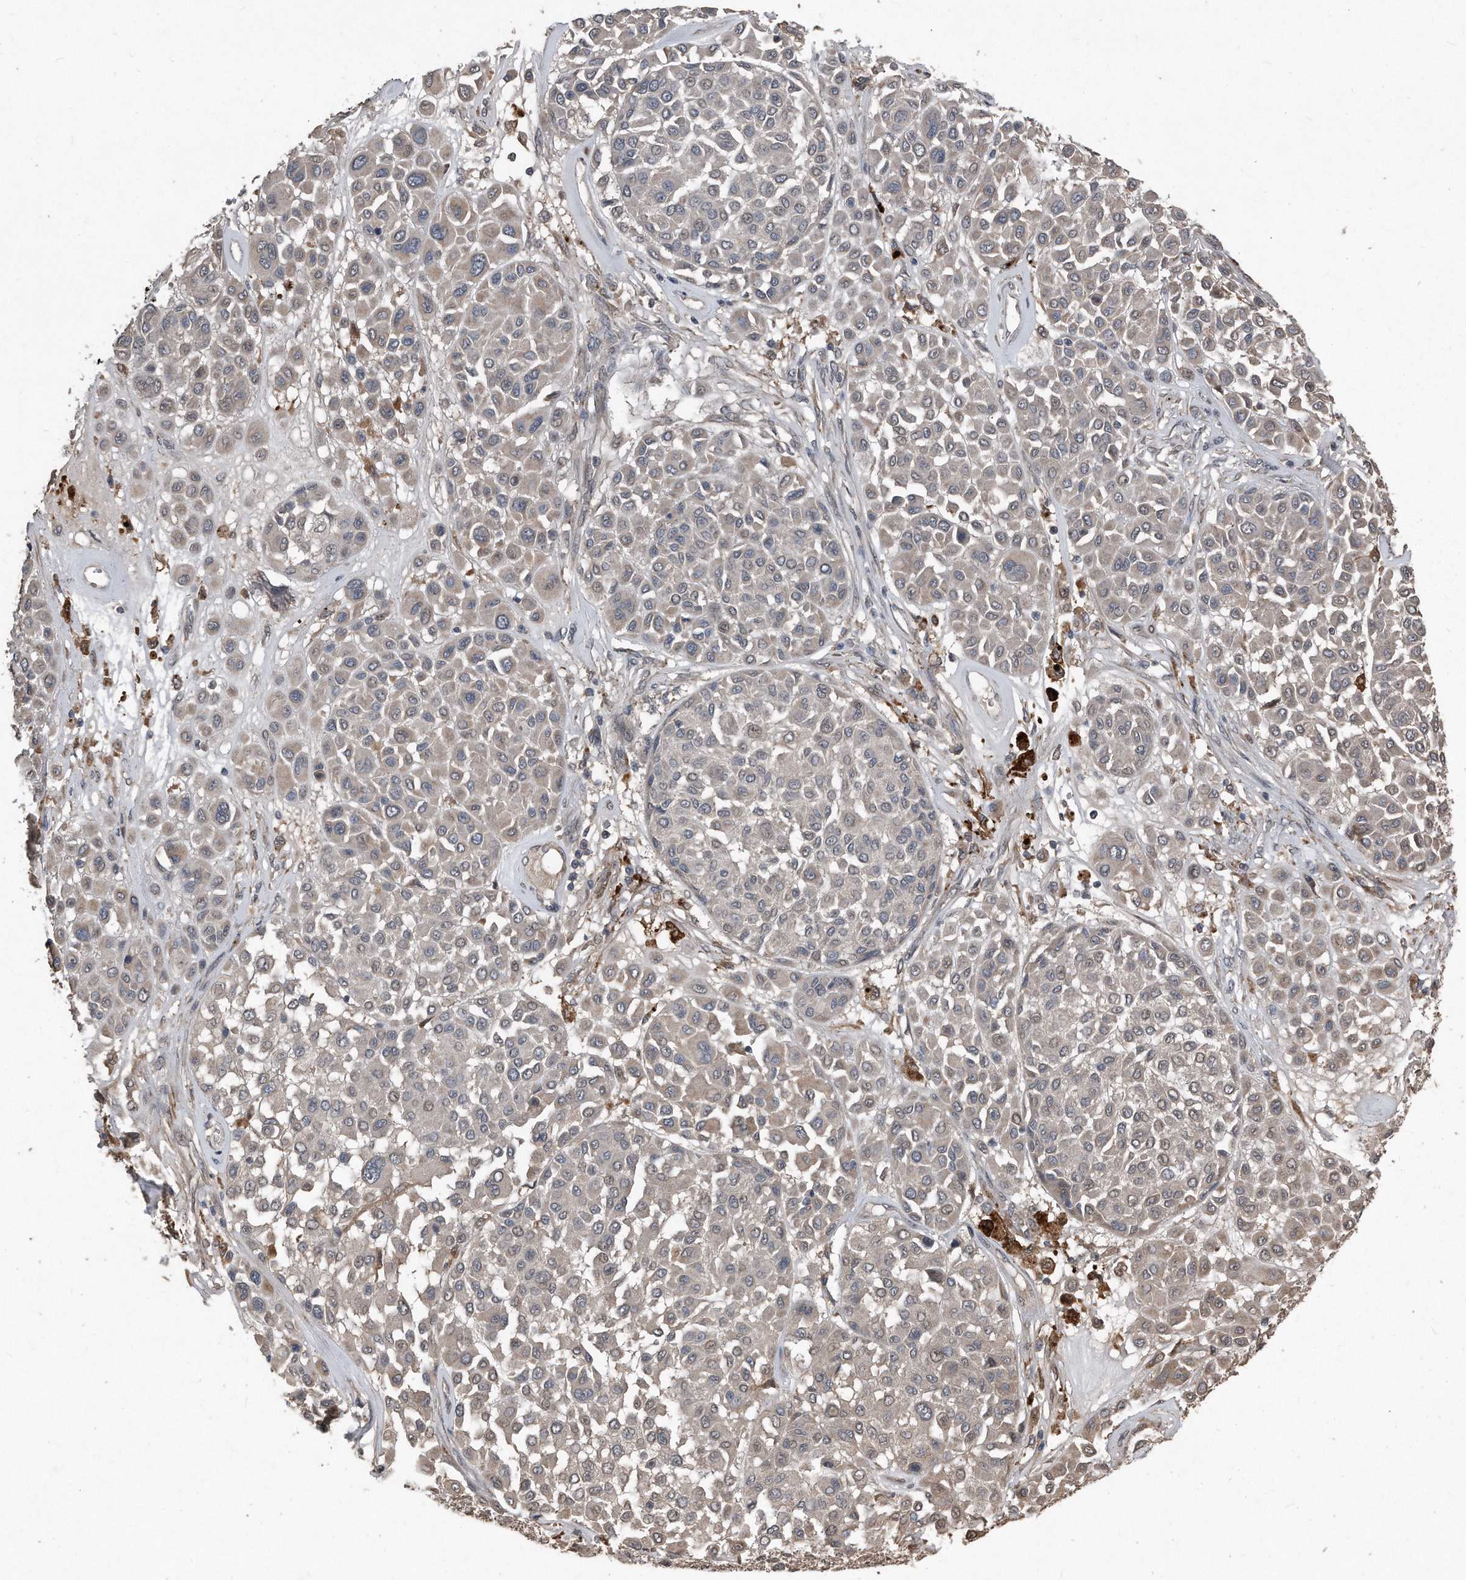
{"staining": {"intensity": "weak", "quantity": "<25%", "location": "cytoplasmic/membranous"}, "tissue": "melanoma", "cell_type": "Tumor cells", "image_type": "cancer", "snomed": [{"axis": "morphology", "description": "Malignant melanoma, Metastatic site"}, {"axis": "topography", "description": "Soft tissue"}], "caption": "Tumor cells are negative for brown protein staining in melanoma. Brightfield microscopy of IHC stained with DAB (brown) and hematoxylin (blue), captured at high magnification.", "gene": "ANKRD10", "patient": {"sex": "male", "age": 41}}